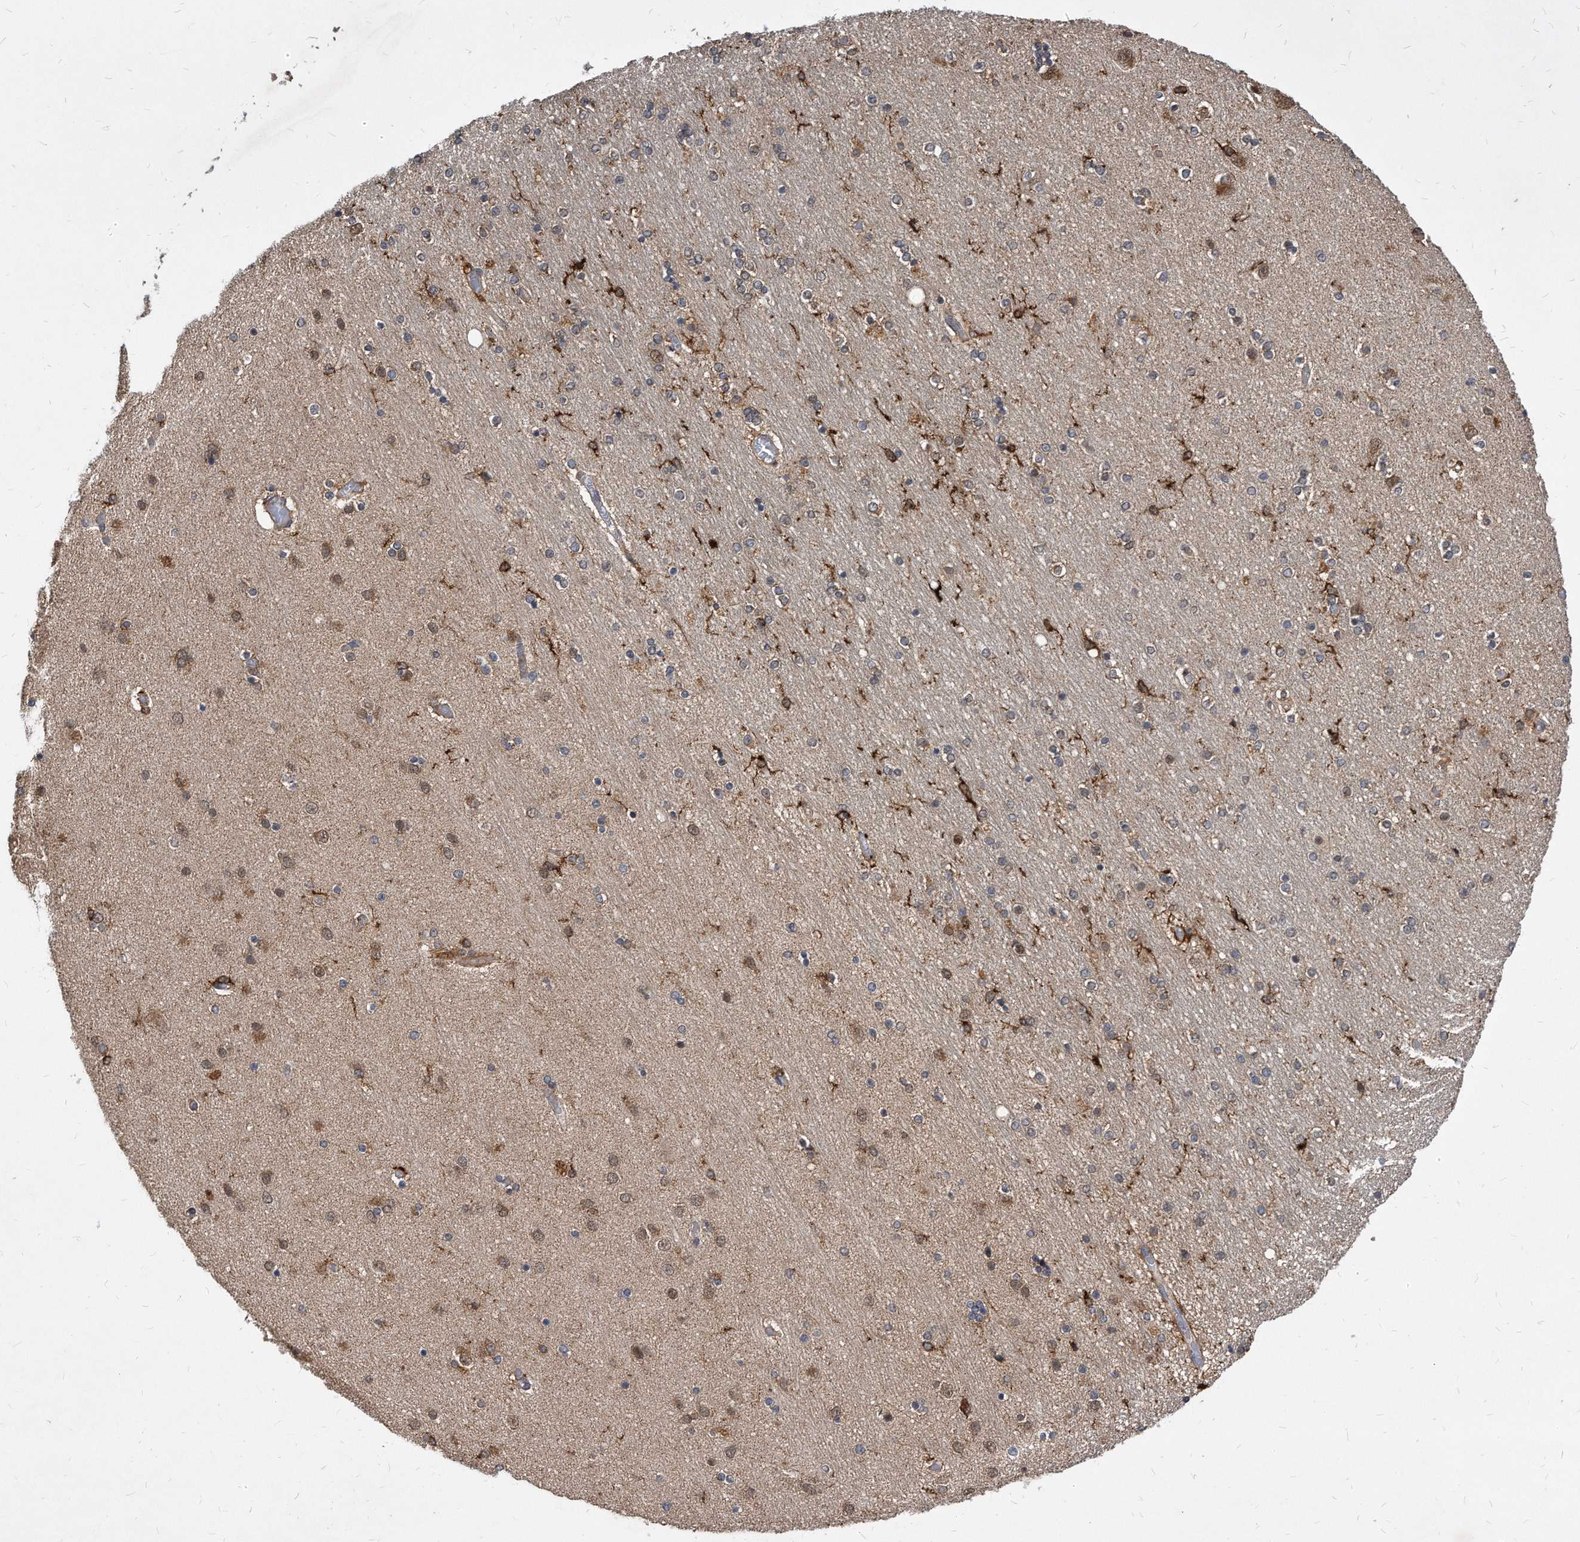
{"staining": {"intensity": "moderate", "quantity": "<25%", "location": "cytoplasmic/membranous,nuclear"}, "tissue": "hippocampus", "cell_type": "Glial cells", "image_type": "normal", "snomed": [{"axis": "morphology", "description": "Normal tissue, NOS"}, {"axis": "topography", "description": "Hippocampus"}], "caption": "Hippocampus stained with a brown dye exhibits moderate cytoplasmic/membranous,nuclear positive staining in approximately <25% of glial cells.", "gene": "SOBP", "patient": {"sex": "female", "age": 54}}